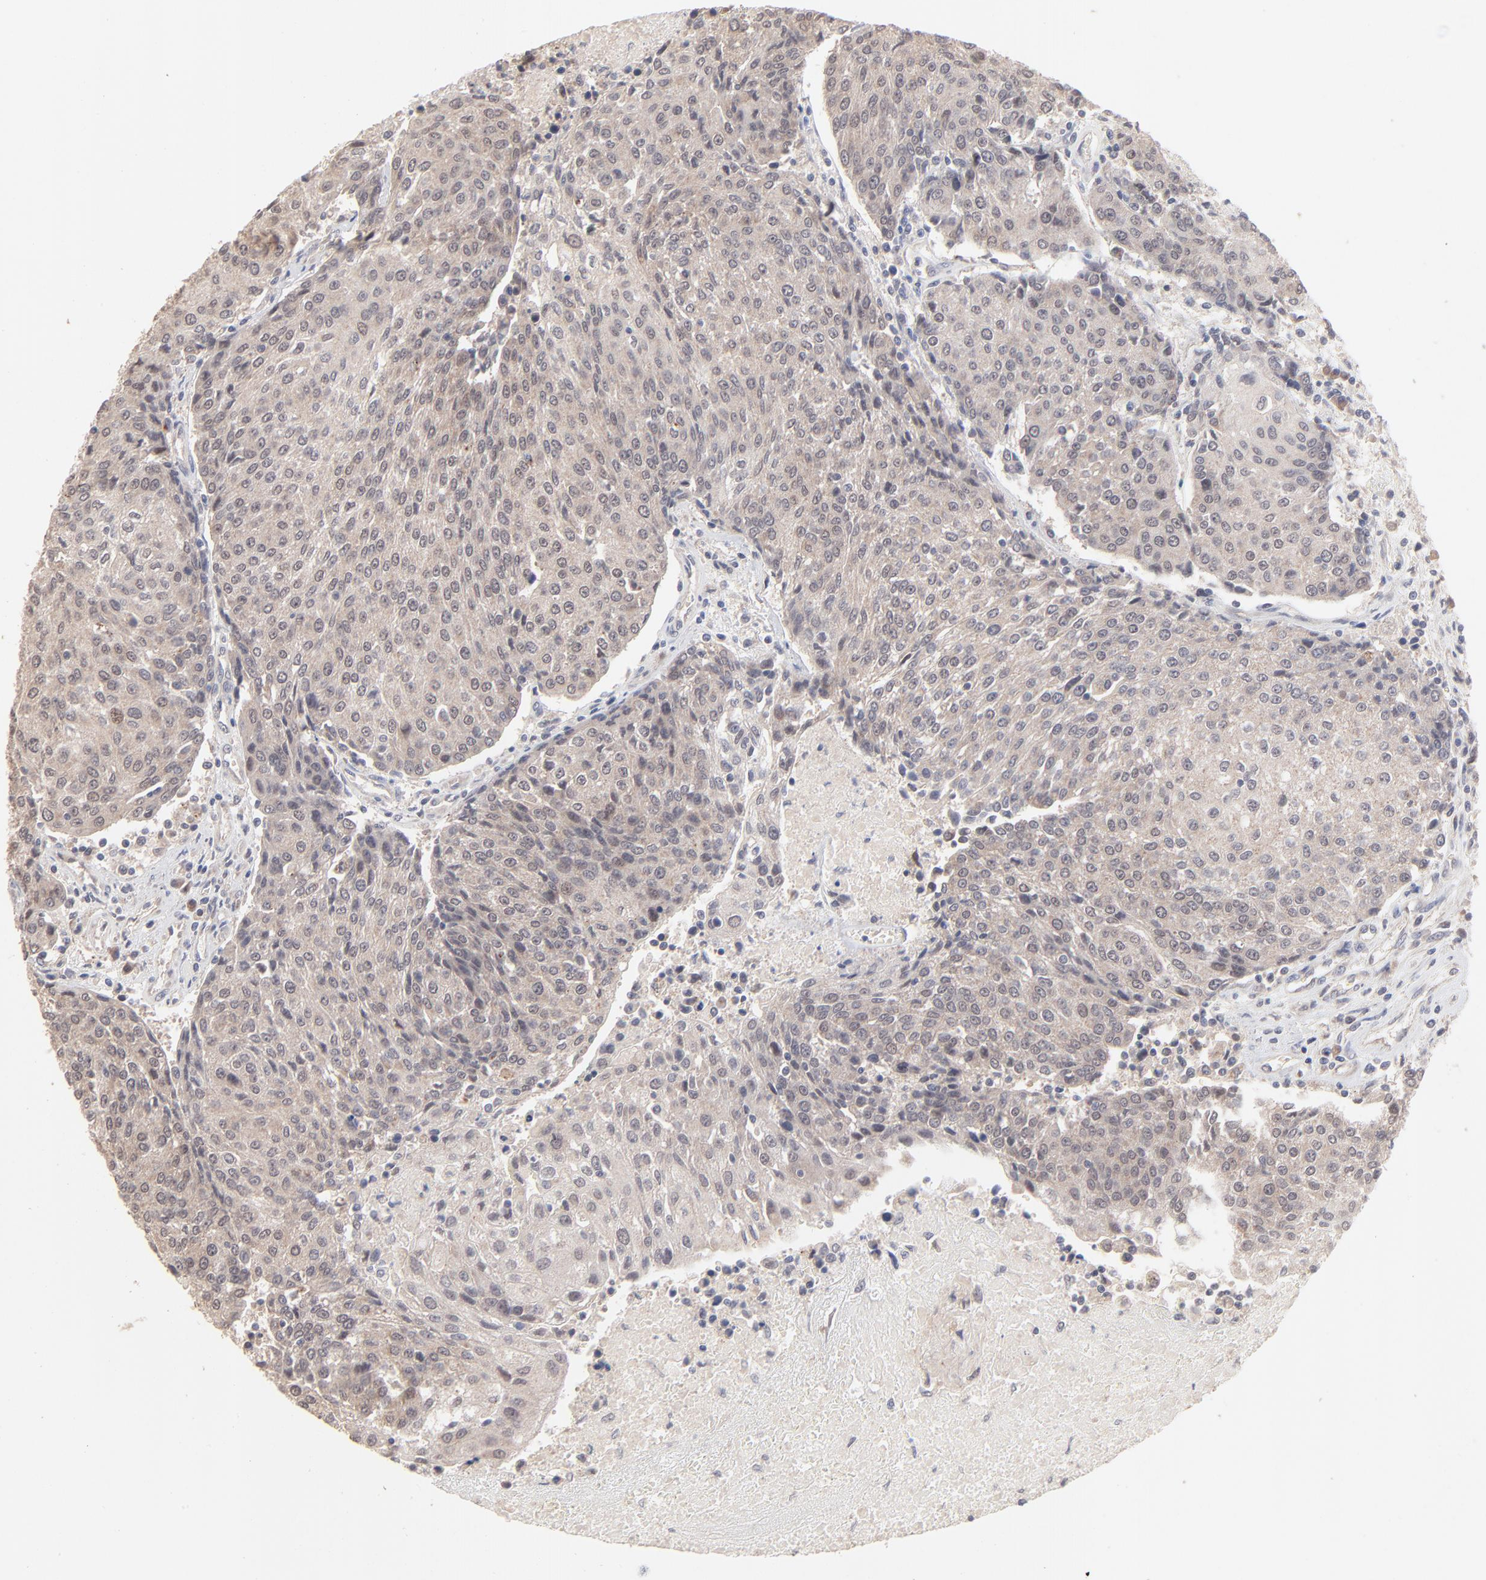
{"staining": {"intensity": "negative", "quantity": "none", "location": "none"}, "tissue": "urothelial cancer", "cell_type": "Tumor cells", "image_type": "cancer", "snomed": [{"axis": "morphology", "description": "Urothelial carcinoma, High grade"}, {"axis": "topography", "description": "Urinary bladder"}], "caption": "The histopathology image displays no significant positivity in tumor cells of high-grade urothelial carcinoma.", "gene": "MSL2", "patient": {"sex": "female", "age": 85}}